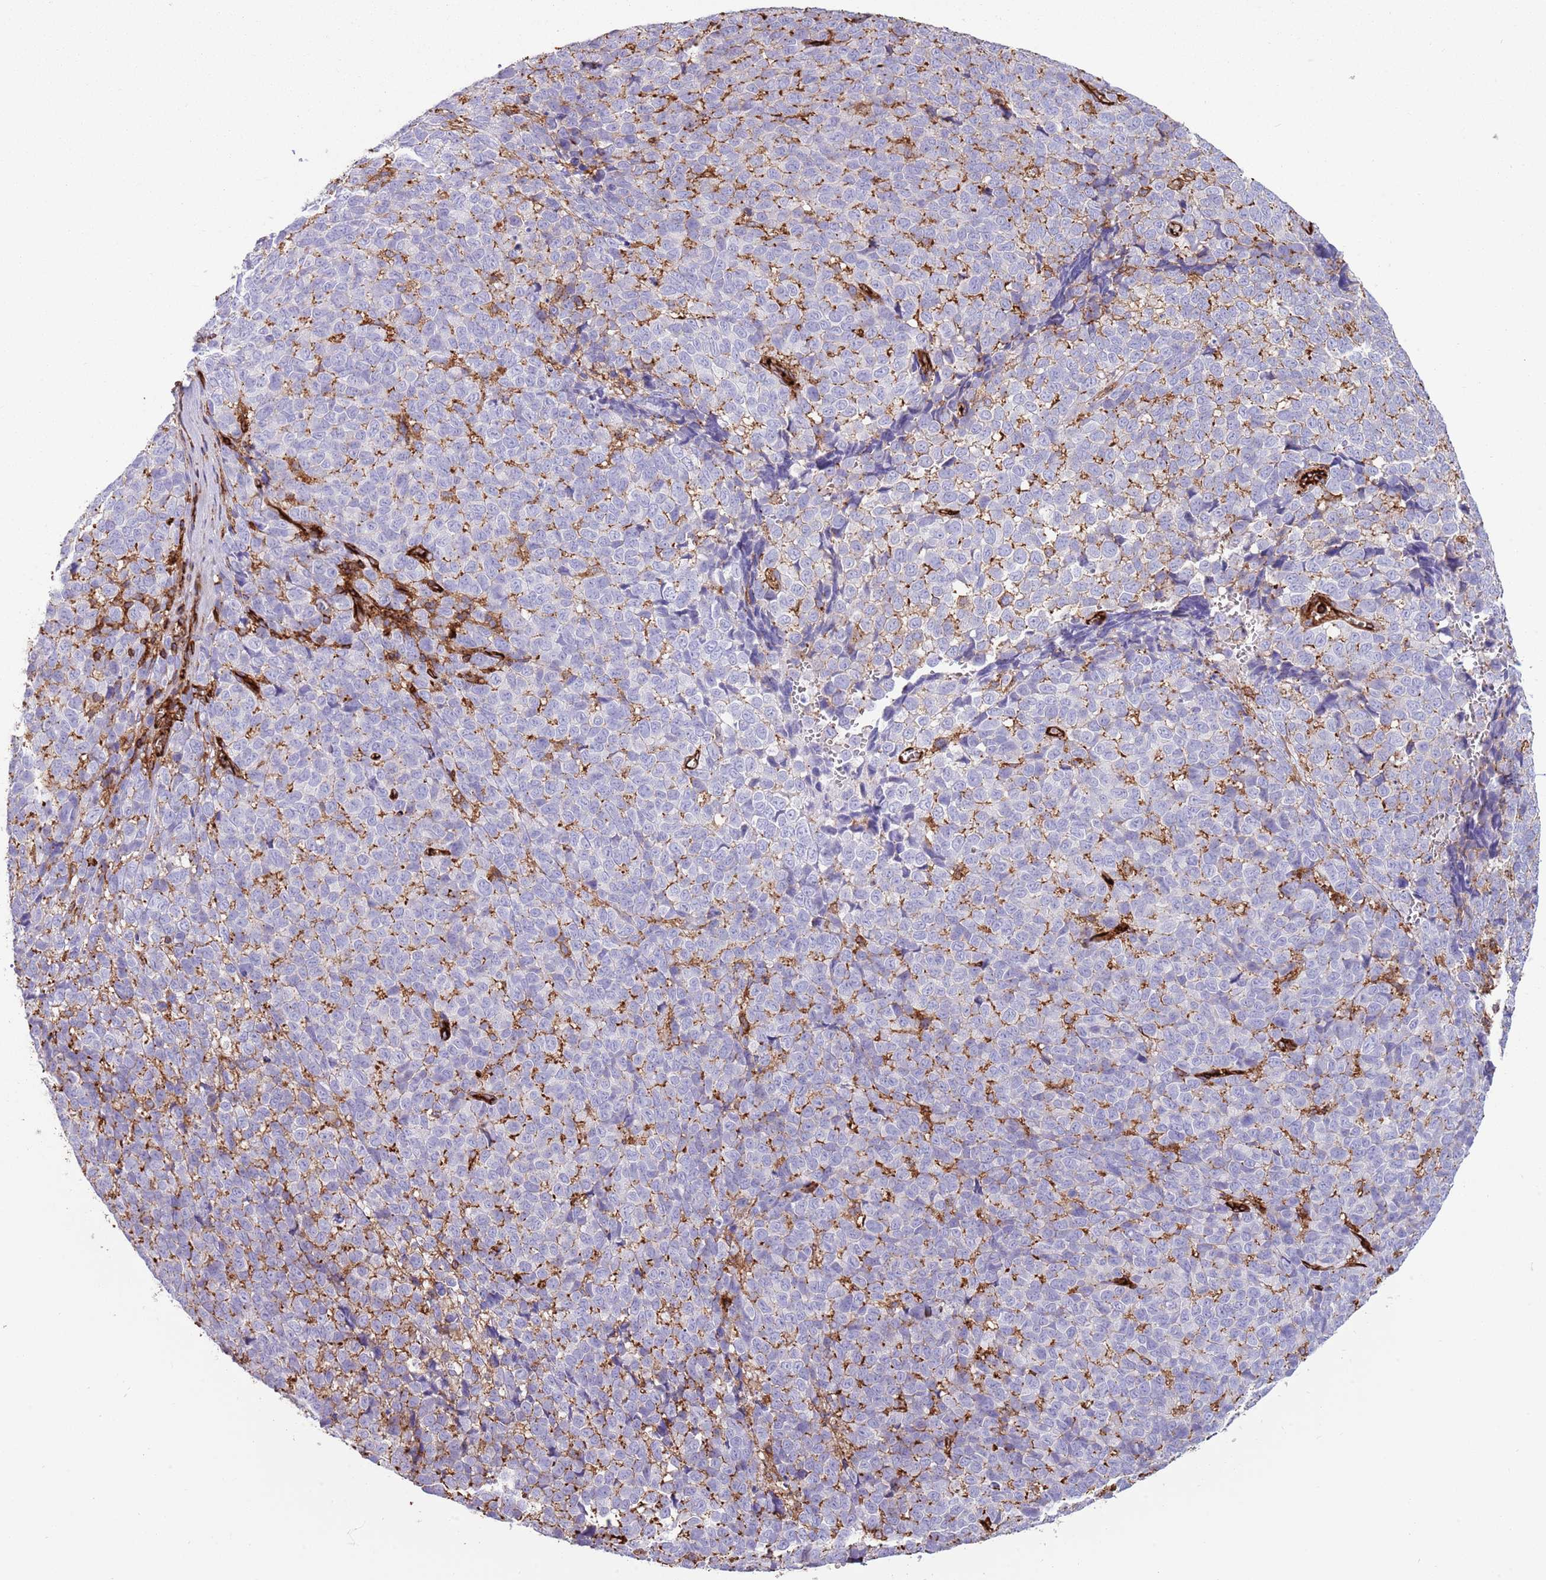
{"staining": {"intensity": "negative", "quantity": "none", "location": "none"}, "tissue": "melanoma", "cell_type": "Tumor cells", "image_type": "cancer", "snomed": [{"axis": "morphology", "description": "Malignant melanoma, NOS"}, {"axis": "topography", "description": "Nose, NOS"}], "caption": "DAB immunohistochemical staining of malignant melanoma displays no significant expression in tumor cells. (DAB immunohistochemistry (IHC) with hematoxylin counter stain).", "gene": "KBTBD7", "patient": {"sex": "female", "age": 48}}